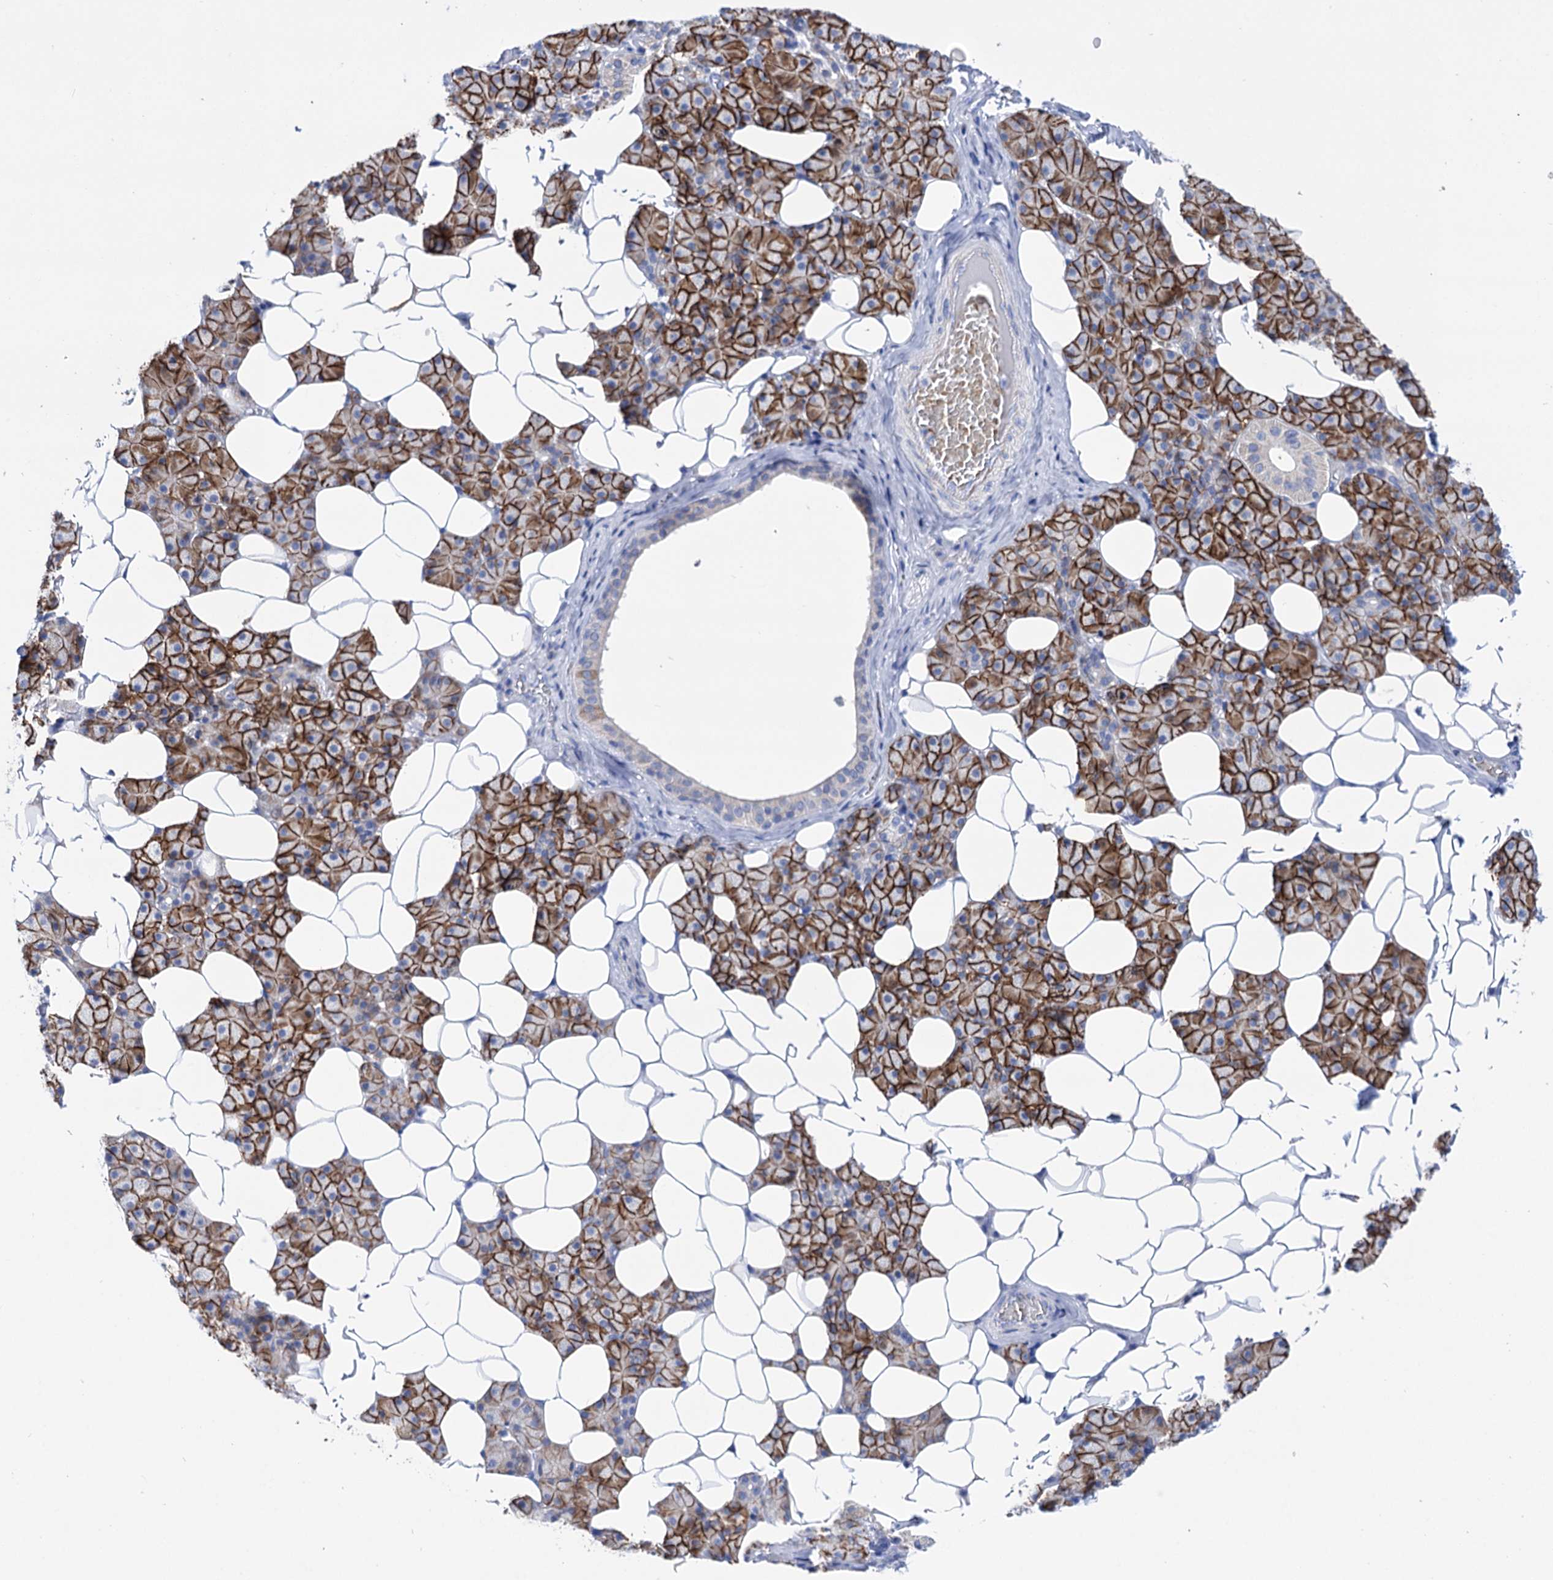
{"staining": {"intensity": "strong", "quantity": ">75%", "location": "cytoplasmic/membranous"}, "tissue": "salivary gland", "cell_type": "Glandular cells", "image_type": "normal", "snomed": [{"axis": "morphology", "description": "Normal tissue, NOS"}, {"axis": "topography", "description": "Salivary gland"}], "caption": "DAB (3,3'-diaminobenzidine) immunohistochemical staining of unremarkable salivary gland demonstrates strong cytoplasmic/membranous protein expression in about >75% of glandular cells. Immunohistochemistry (ihc) stains the protein in brown and the nuclei are stained blue.", "gene": "YARS2", "patient": {"sex": "female", "age": 33}}